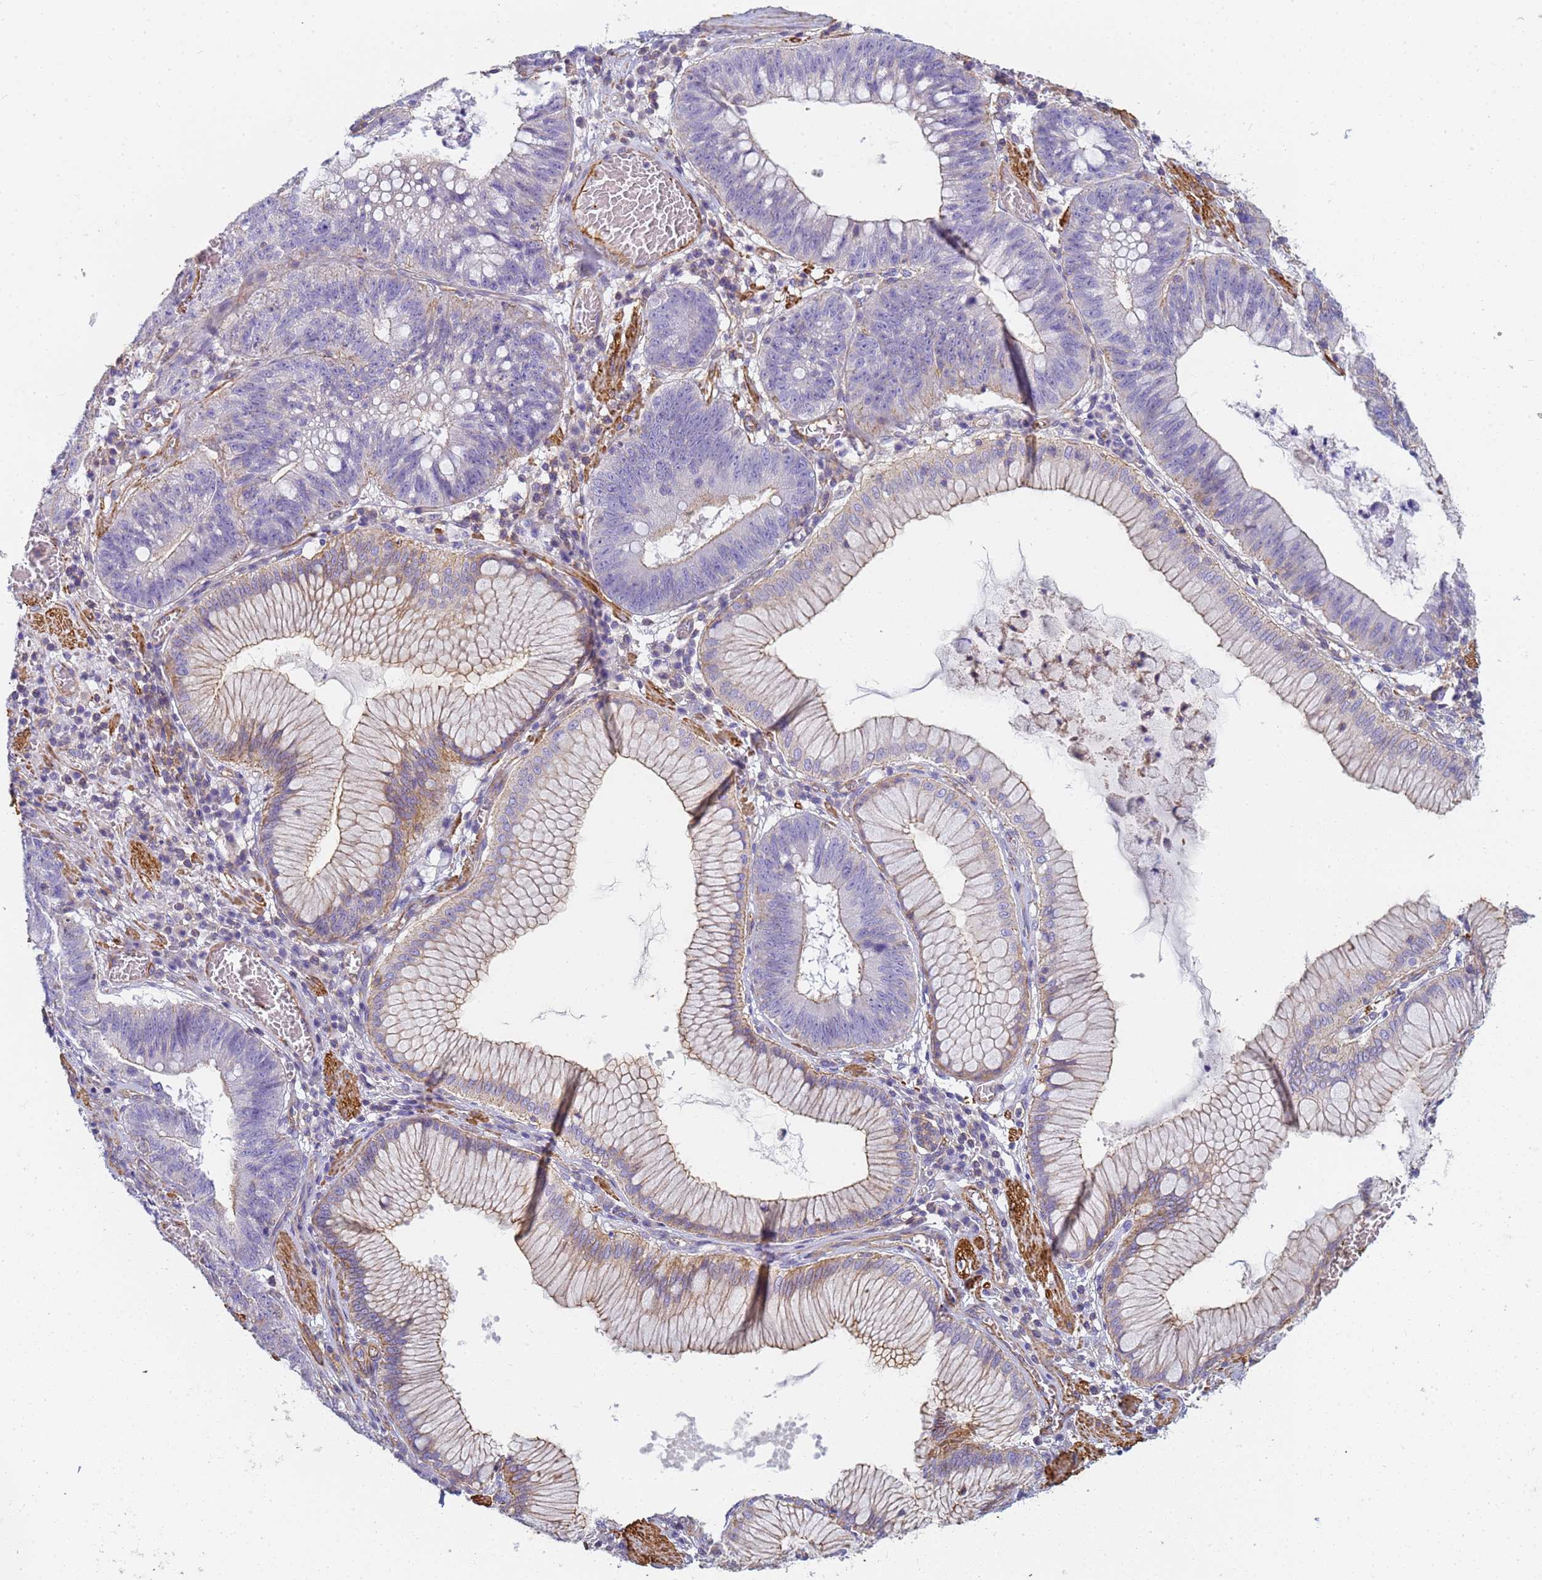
{"staining": {"intensity": "moderate", "quantity": "<25%", "location": "cytoplasmic/membranous"}, "tissue": "stomach cancer", "cell_type": "Tumor cells", "image_type": "cancer", "snomed": [{"axis": "morphology", "description": "Adenocarcinoma, NOS"}, {"axis": "topography", "description": "Stomach"}], "caption": "Immunohistochemistry (IHC) image of stomach cancer (adenocarcinoma) stained for a protein (brown), which exhibits low levels of moderate cytoplasmic/membranous staining in approximately <25% of tumor cells.", "gene": "TPM1", "patient": {"sex": "male", "age": 59}}